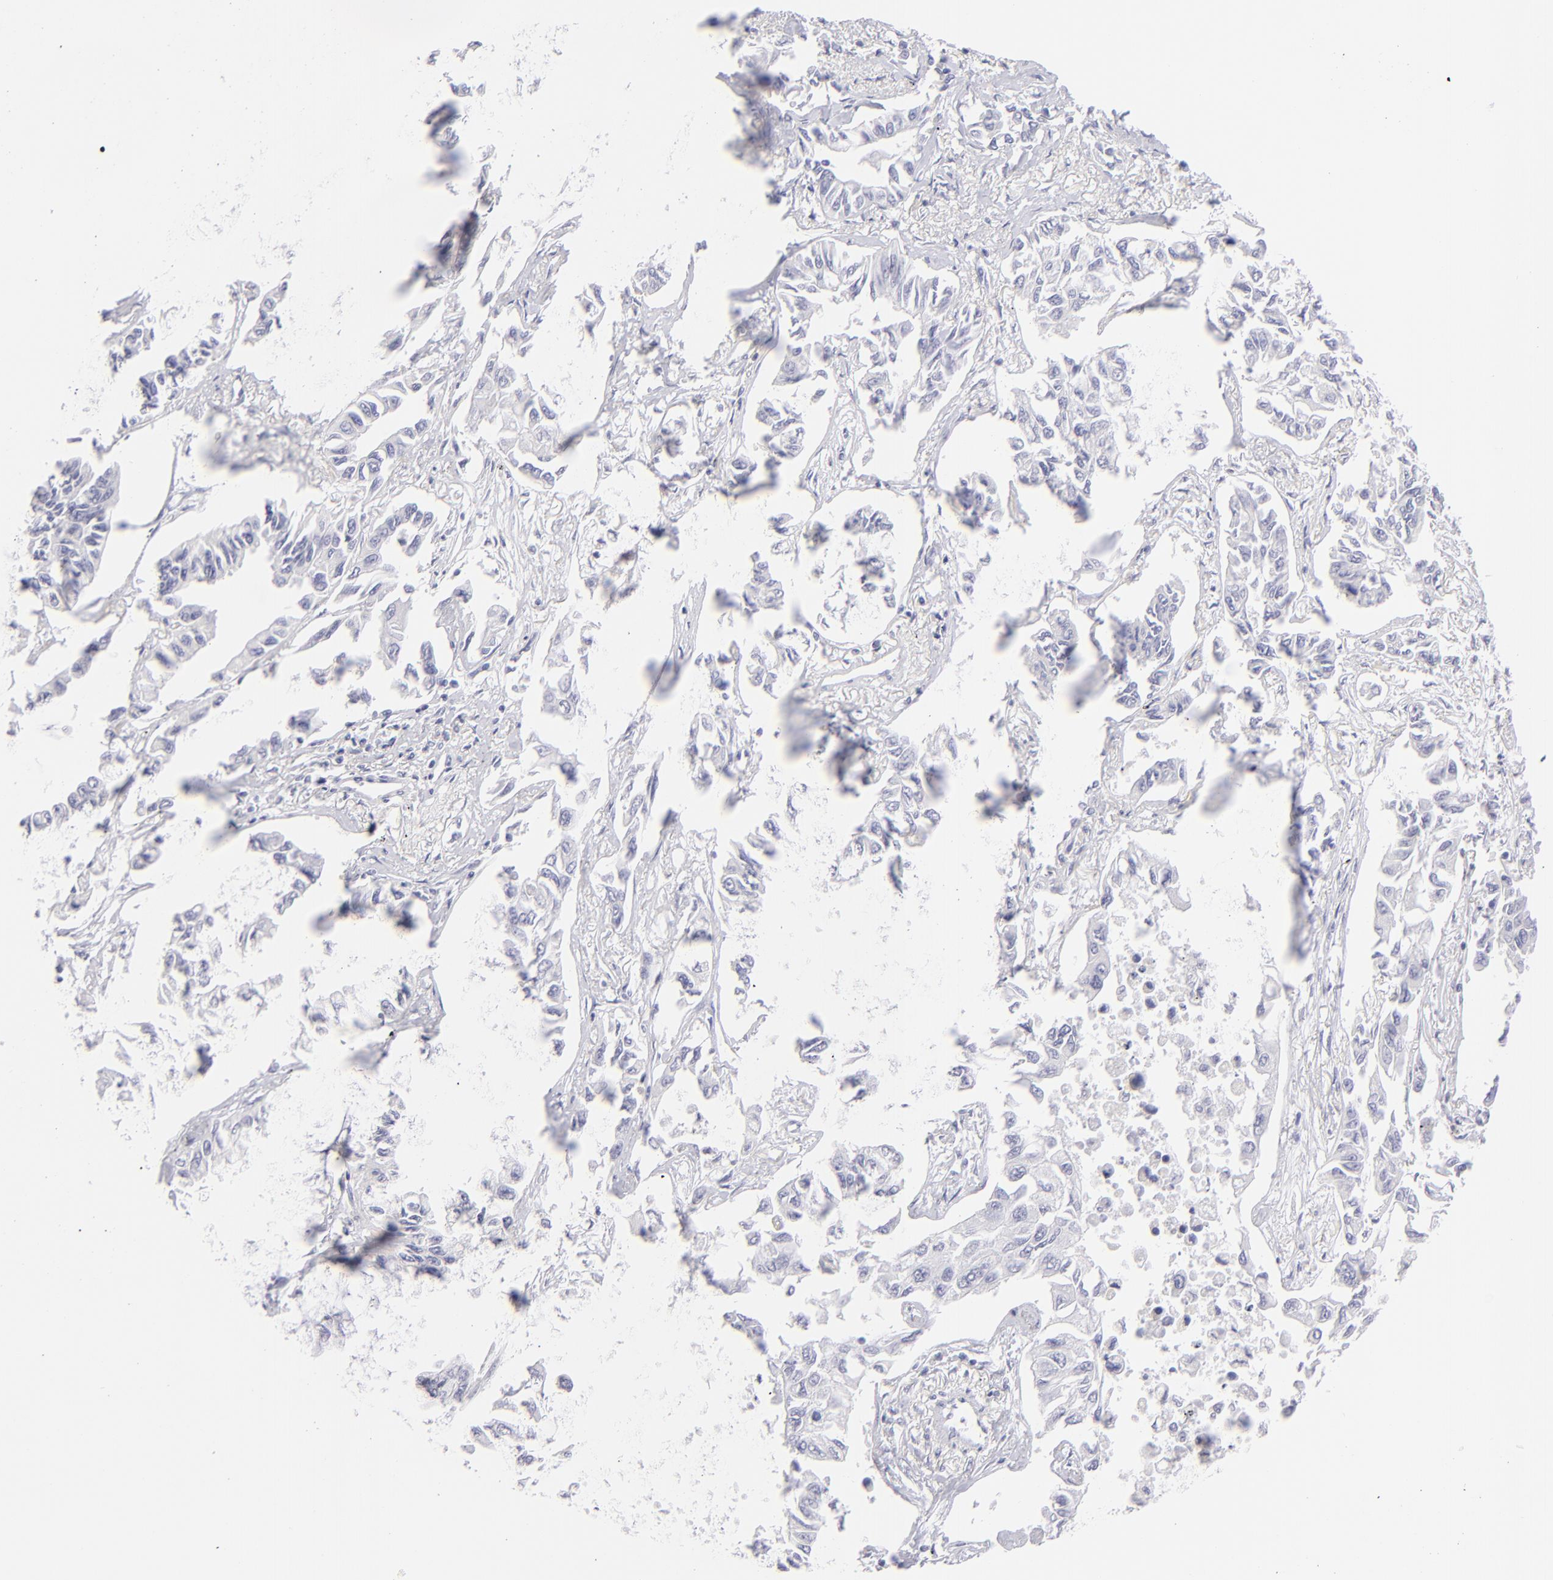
{"staining": {"intensity": "negative", "quantity": "none", "location": "none"}, "tissue": "lung cancer", "cell_type": "Tumor cells", "image_type": "cancer", "snomed": [{"axis": "morphology", "description": "Adenocarcinoma, NOS"}, {"axis": "topography", "description": "Lung"}], "caption": "A histopathology image of lung adenocarcinoma stained for a protein exhibits no brown staining in tumor cells.", "gene": "FCER2", "patient": {"sex": "male", "age": 64}}